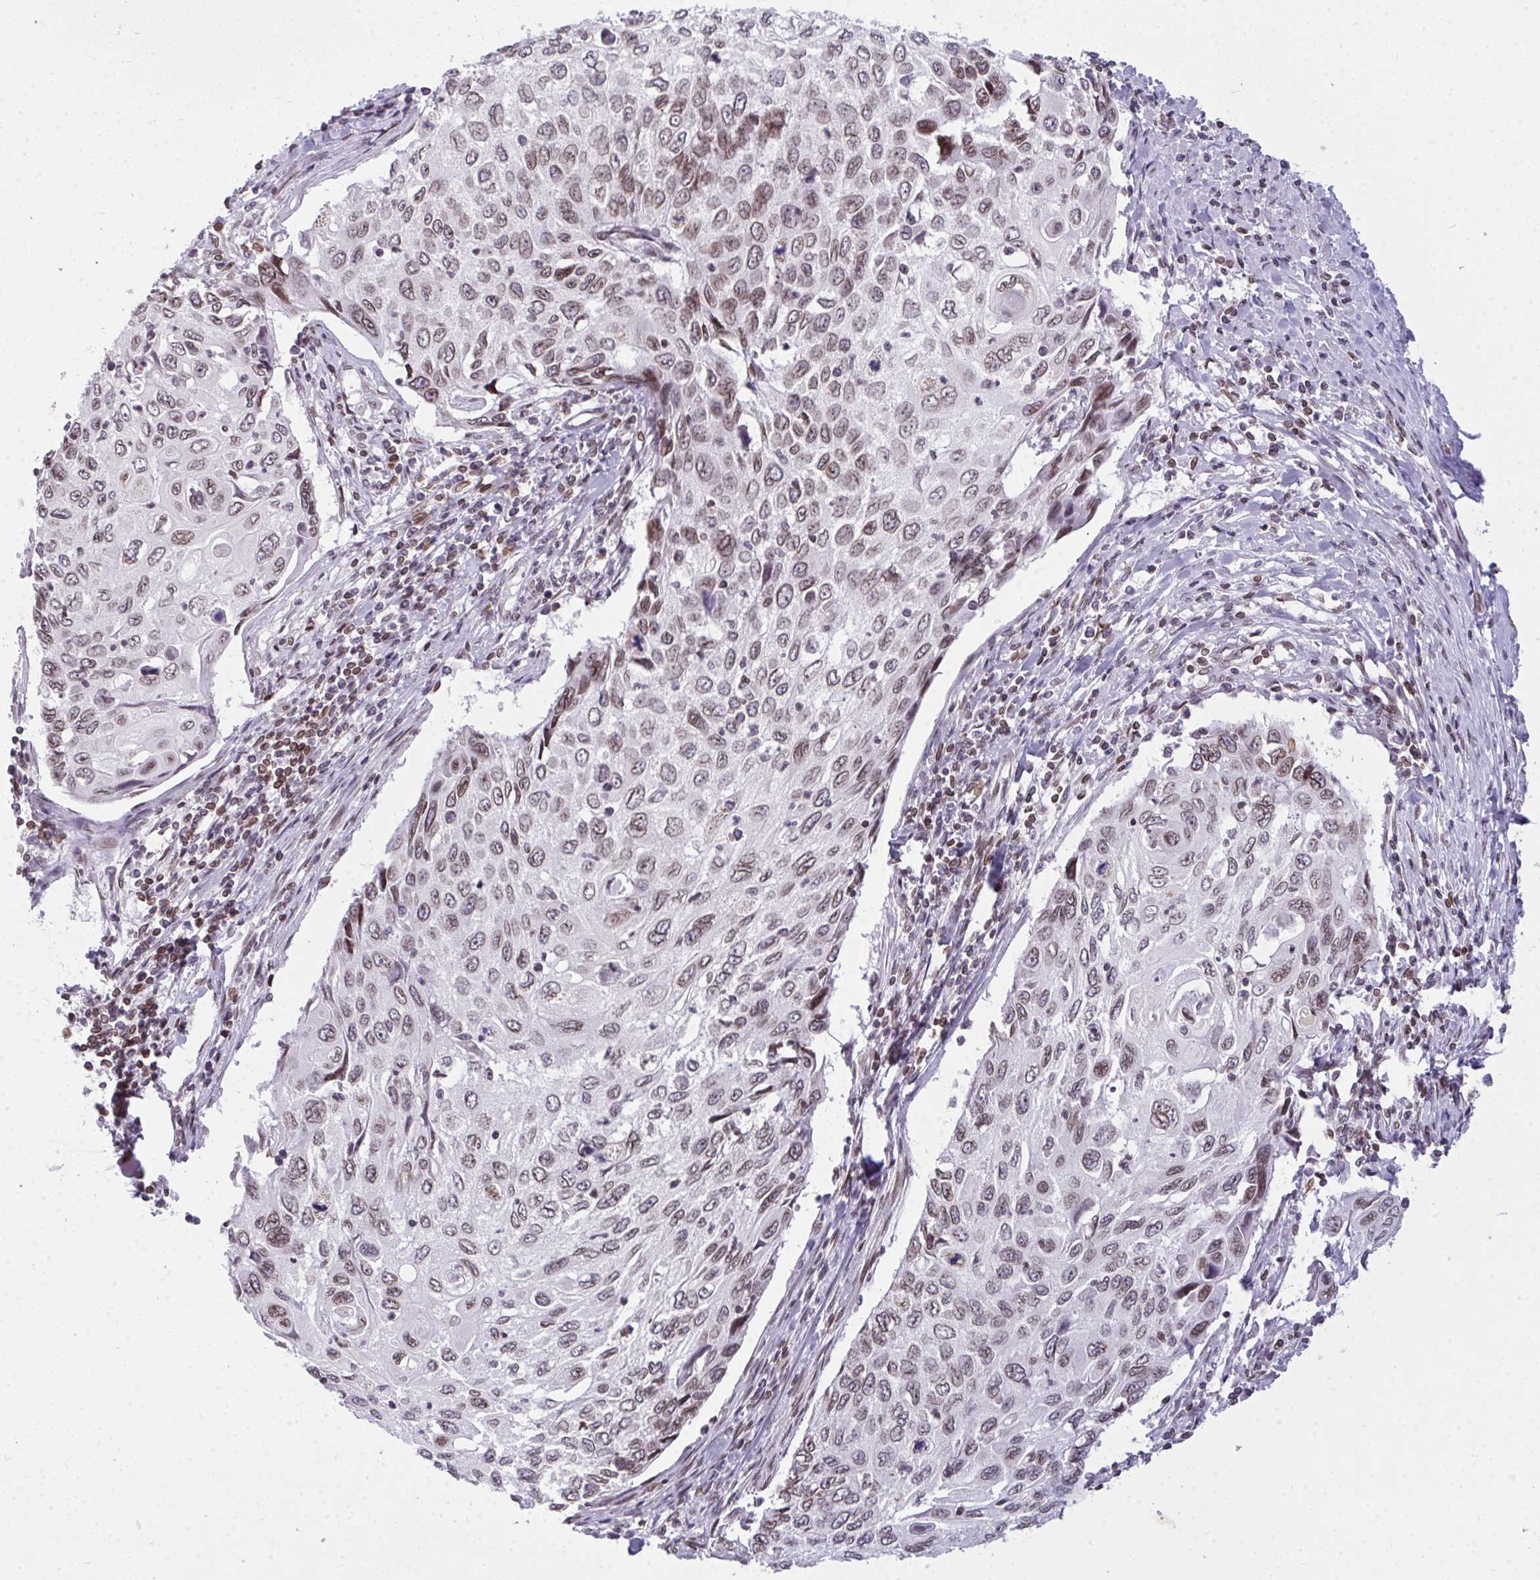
{"staining": {"intensity": "weak", "quantity": ">75%", "location": "cytoplasmic/membranous,nuclear"}, "tissue": "cervical cancer", "cell_type": "Tumor cells", "image_type": "cancer", "snomed": [{"axis": "morphology", "description": "Squamous cell carcinoma, NOS"}, {"axis": "topography", "description": "Cervix"}], "caption": "This is a photomicrograph of immunohistochemistry (IHC) staining of cervical squamous cell carcinoma, which shows weak expression in the cytoplasmic/membranous and nuclear of tumor cells.", "gene": "LMNB2", "patient": {"sex": "female", "age": 70}}